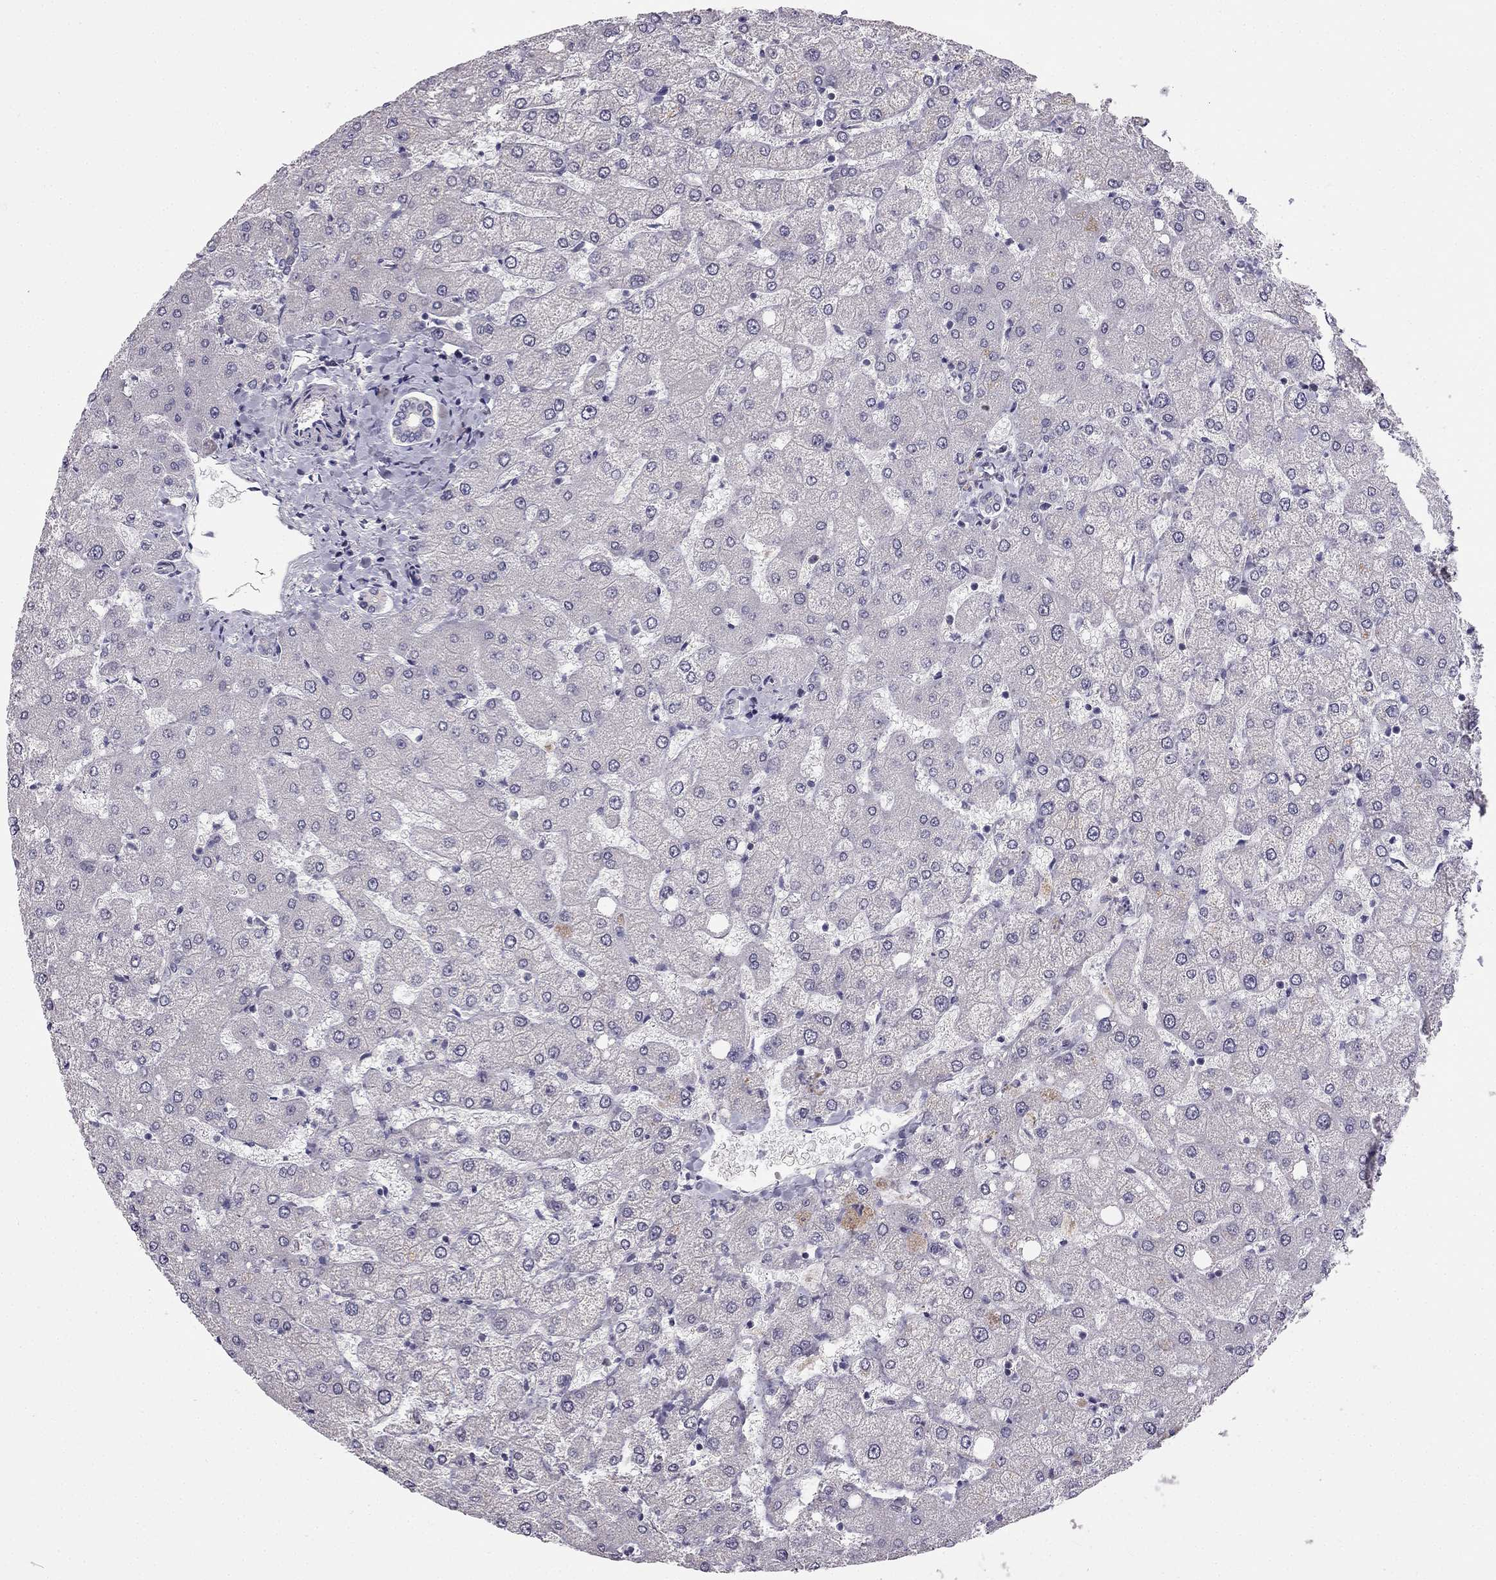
{"staining": {"intensity": "negative", "quantity": "none", "location": "none"}, "tissue": "liver", "cell_type": "Cholangiocytes", "image_type": "normal", "snomed": [{"axis": "morphology", "description": "Normal tissue, NOS"}, {"axis": "topography", "description": "Liver"}], "caption": "Immunohistochemistry micrograph of normal liver: human liver stained with DAB demonstrates no significant protein expression in cholangiocytes. (IHC, brightfield microscopy, high magnification).", "gene": "HSFX1", "patient": {"sex": "female", "age": 54}}